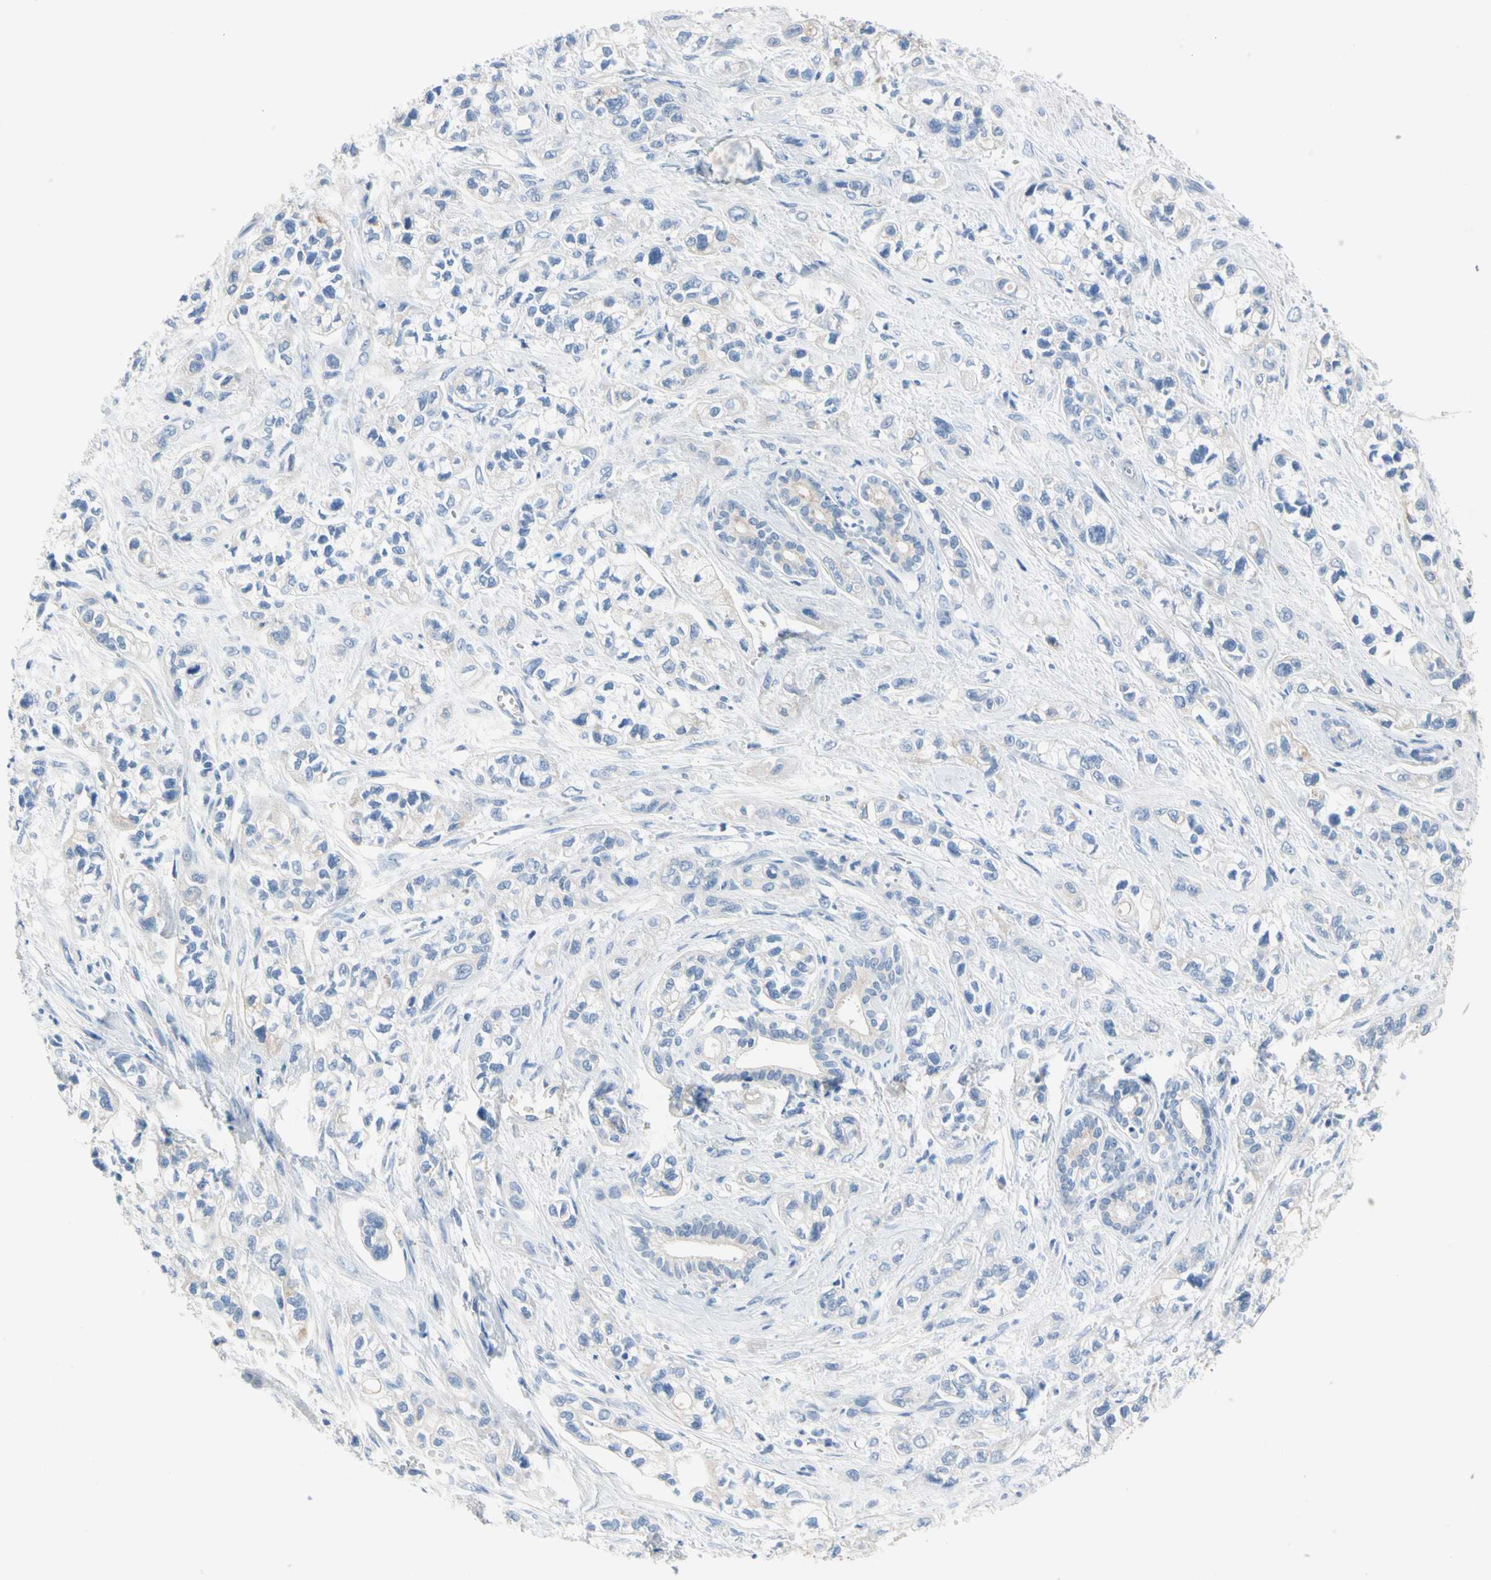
{"staining": {"intensity": "negative", "quantity": "none", "location": "none"}, "tissue": "pancreatic cancer", "cell_type": "Tumor cells", "image_type": "cancer", "snomed": [{"axis": "morphology", "description": "Adenocarcinoma, NOS"}, {"axis": "topography", "description": "Pancreas"}], "caption": "Immunohistochemistry of human pancreatic cancer shows no positivity in tumor cells.", "gene": "MARK1", "patient": {"sex": "male", "age": 74}}